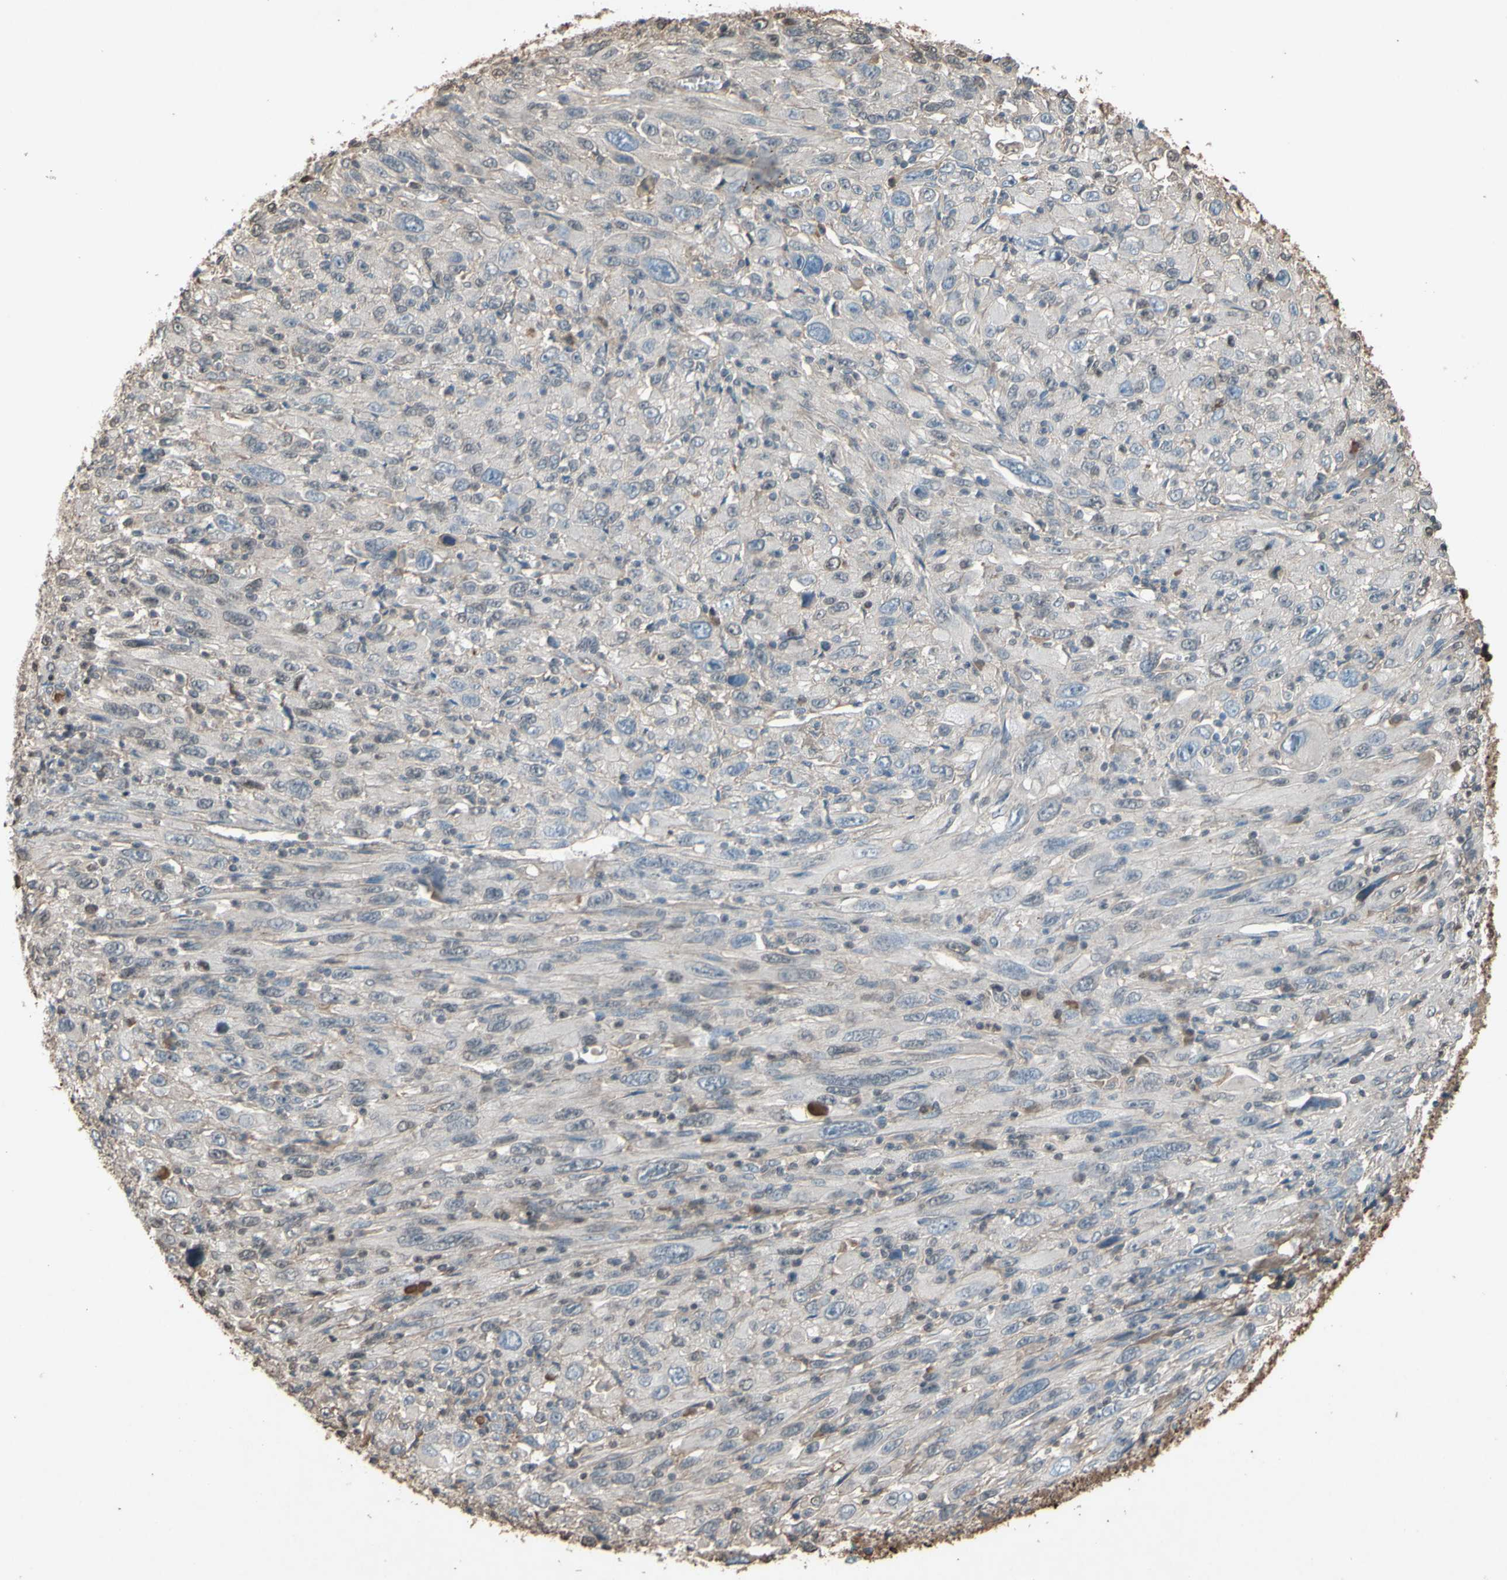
{"staining": {"intensity": "weak", "quantity": ">75%", "location": "cytoplasmic/membranous"}, "tissue": "melanoma", "cell_type": "Tumor cells", "image_type": "cancer", "snomed": [{"axis": "morphology", "description": "Malignant melanoma, Metastatic site"}, {"axis": "topography", "description": "Skin"}], "caption": "Melanoma was stained to show a protein in brown. There is low levels of weak cytoplasmic/membranous positivity in approximately >75% of tumor cells.", "gene": "PTGDS", "patient": {"sex": "female", "age": 56}}